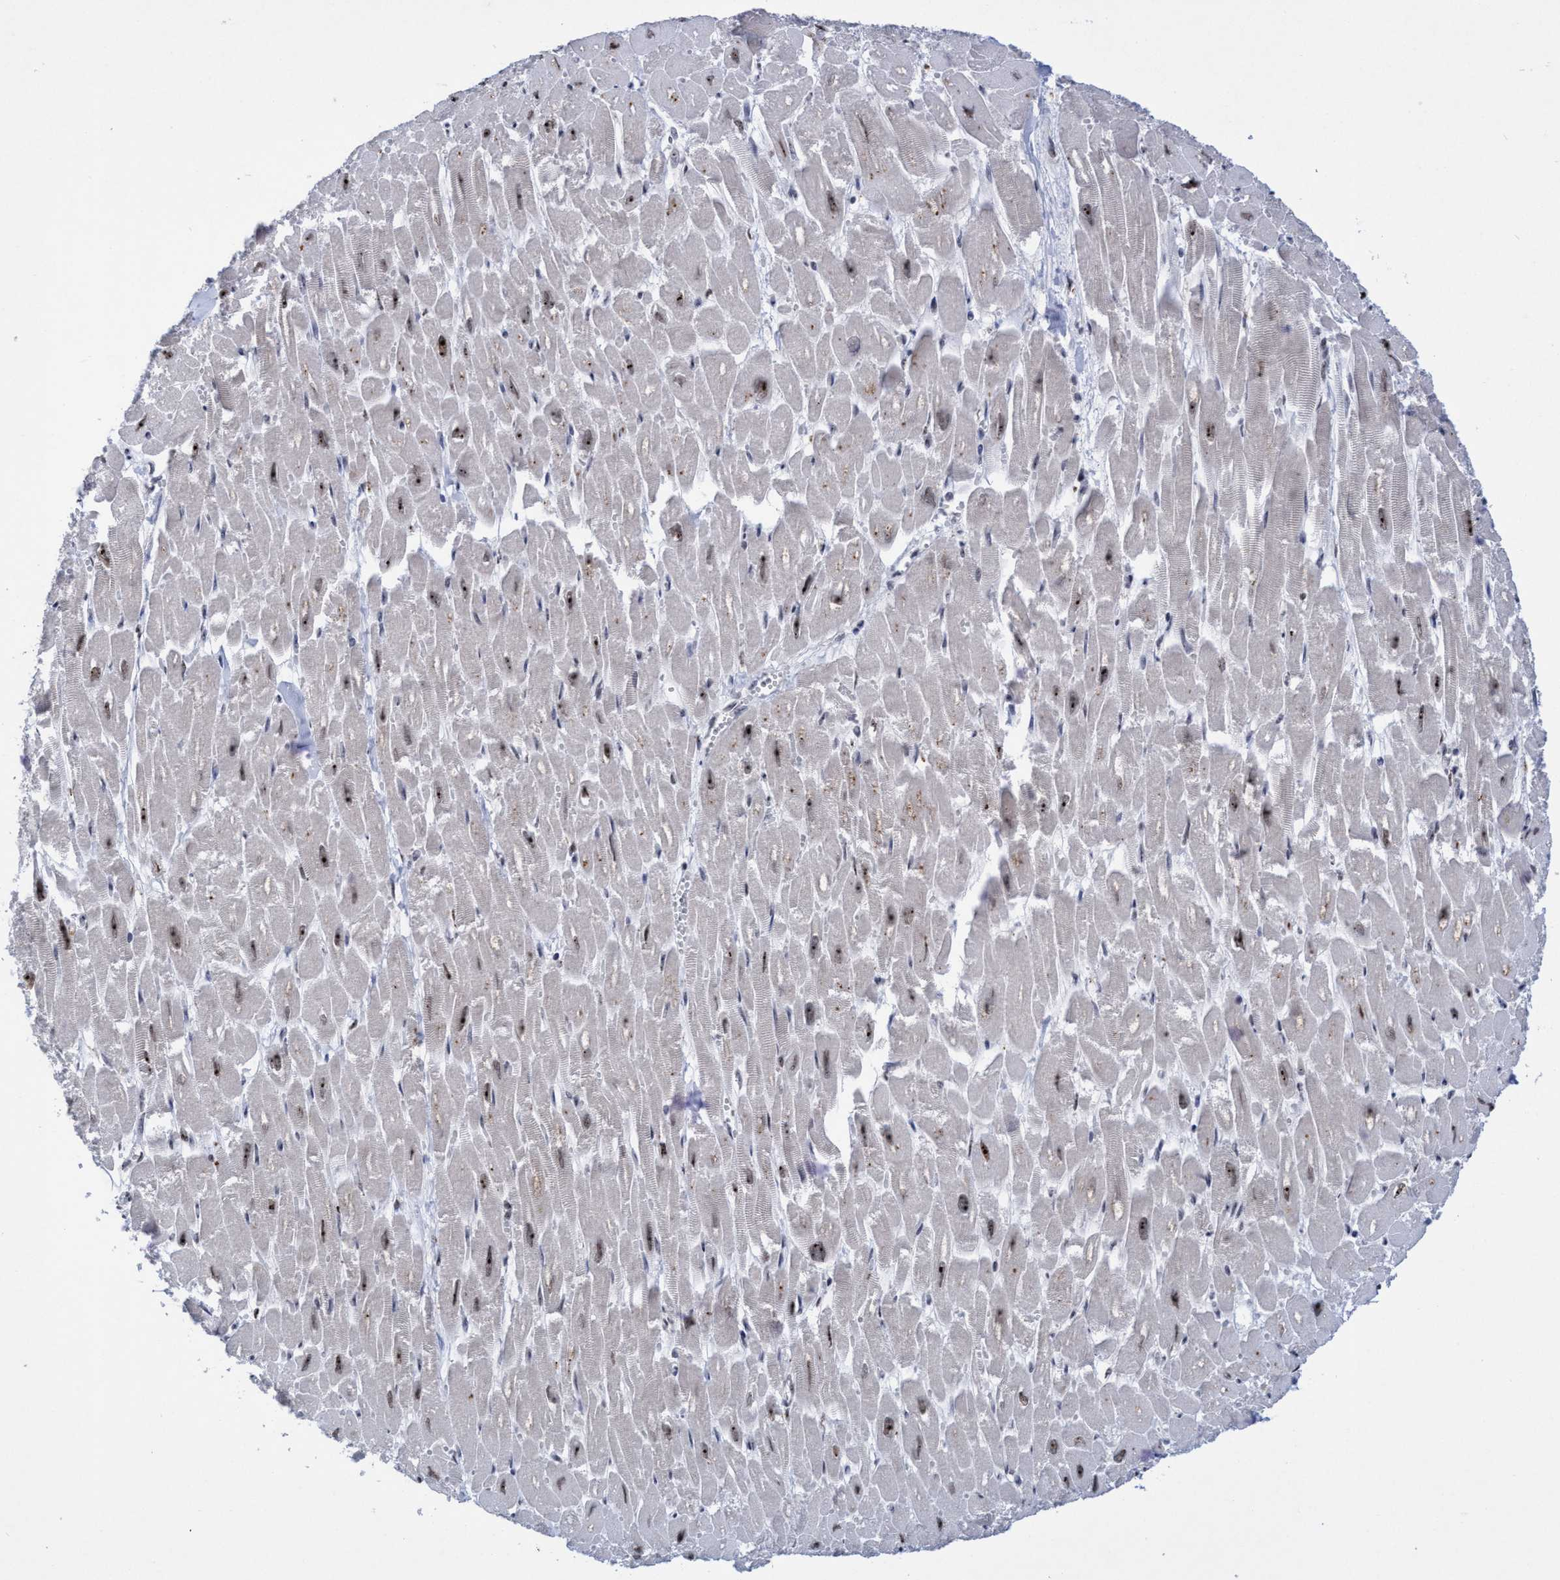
{"staining": {"intensity": "strong", "quantity": "25%-75%", "location": "nuclear"}, "tissue": "heart muscle", "cell_type": "Cardiomyocytes", "image_type": "normal", "snomed": [{"axis": "morphology", "description": "Normal tissue, NOS"}, {"axis": "topography", "description": "Heart"}], "caption": "Heart muscle stained with immunohistochemistry exhibits strong nuclear staining in approximately 25%-75% of cardiomyocytes.", "gene": "EFCAB10", "patient": {"sex": "male", "age": 54}}